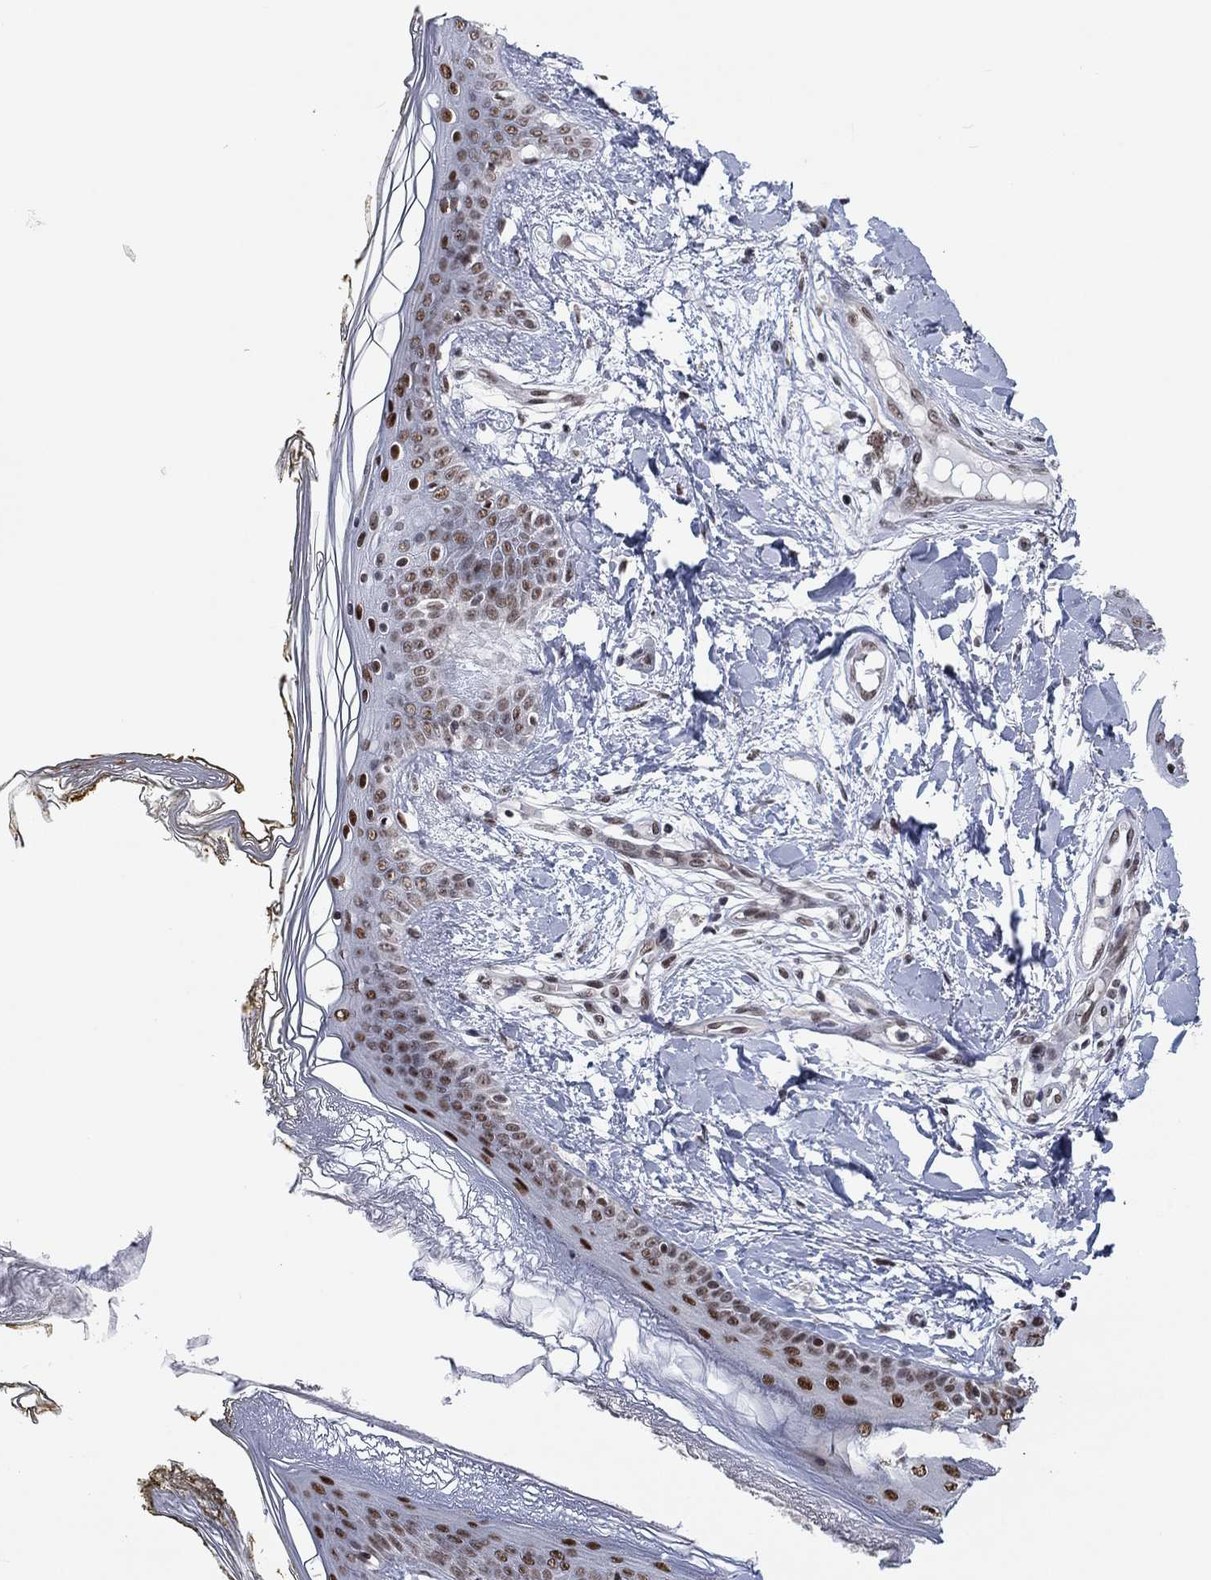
{"staining": {"intensity": "negative", "quantity": "none", "location": "none"}, "tissue": "skin", "cell_type": "Fibroblasts", "image_type": "normal", "snomed": [{"axis": "morphology", "description": "Normal tissue, NOS"}, {"axis": "topography", "description": "Skin"}], "caption": "An immunohistochemistry image of benign skin is shown. There is no staining in fibroblasts of skin. Brightfield microscopy of IHC stained with DAB (brown) and hematoxylin (blue), captured at high magnification.", "gene": "FYTTD1", "patient": {"sex": "female", "age": 34}}